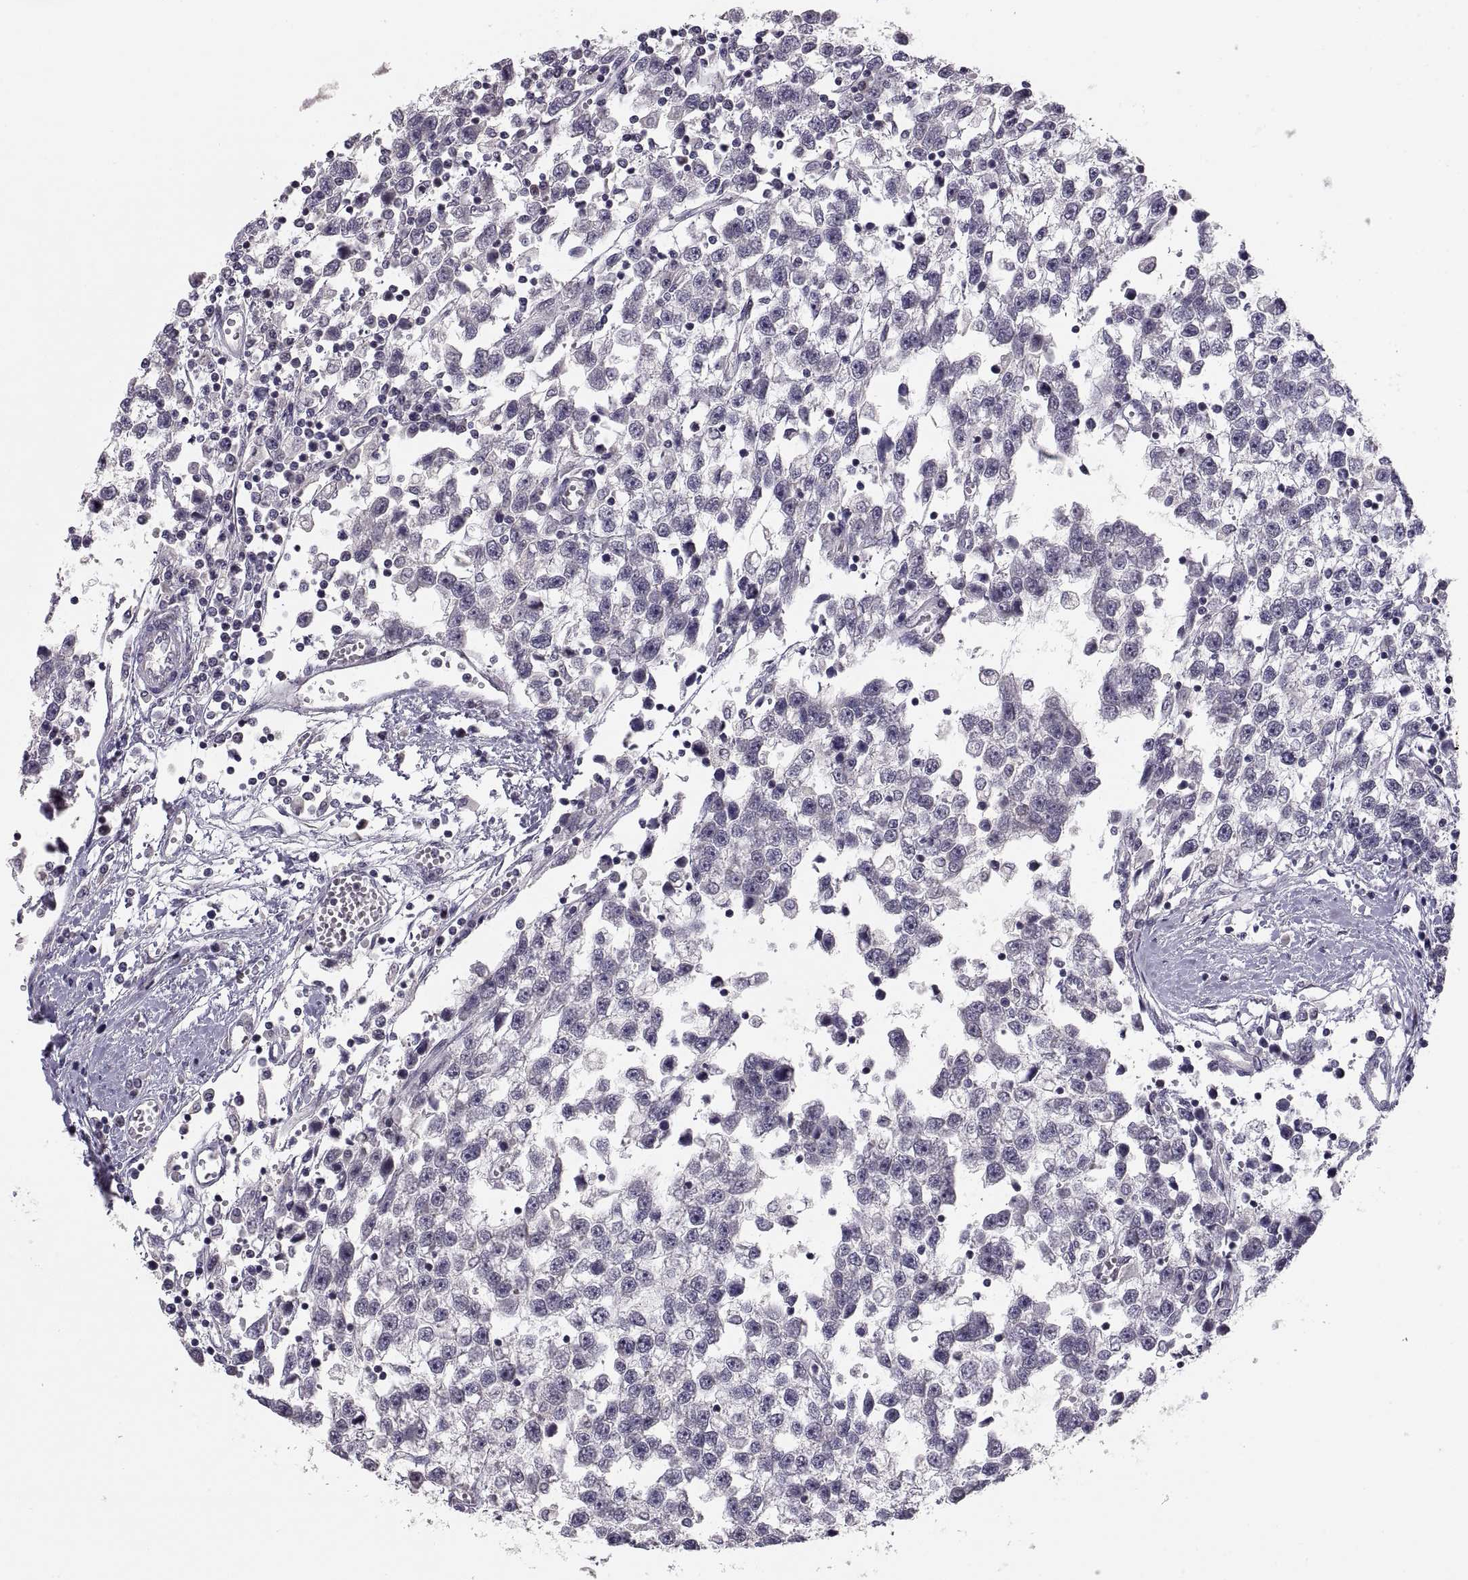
{"staining": {"intensity": "negative", "quantity": "none", "location": "none"}, "tissue": "testis cancer", "cell_type": "Tumor cells", "image_type": "cancer", "snomed": [{"axis": "morphology", "description": "Seminoma, NOS"}, {"axis": "topography", "description": "Testis"}], "caption": "Immunohistochemical staining of human testis seminoma displays no significant expression in tumor cells.", "gene": "PAX2", "patient": {"sex": "male", "age": 34}}